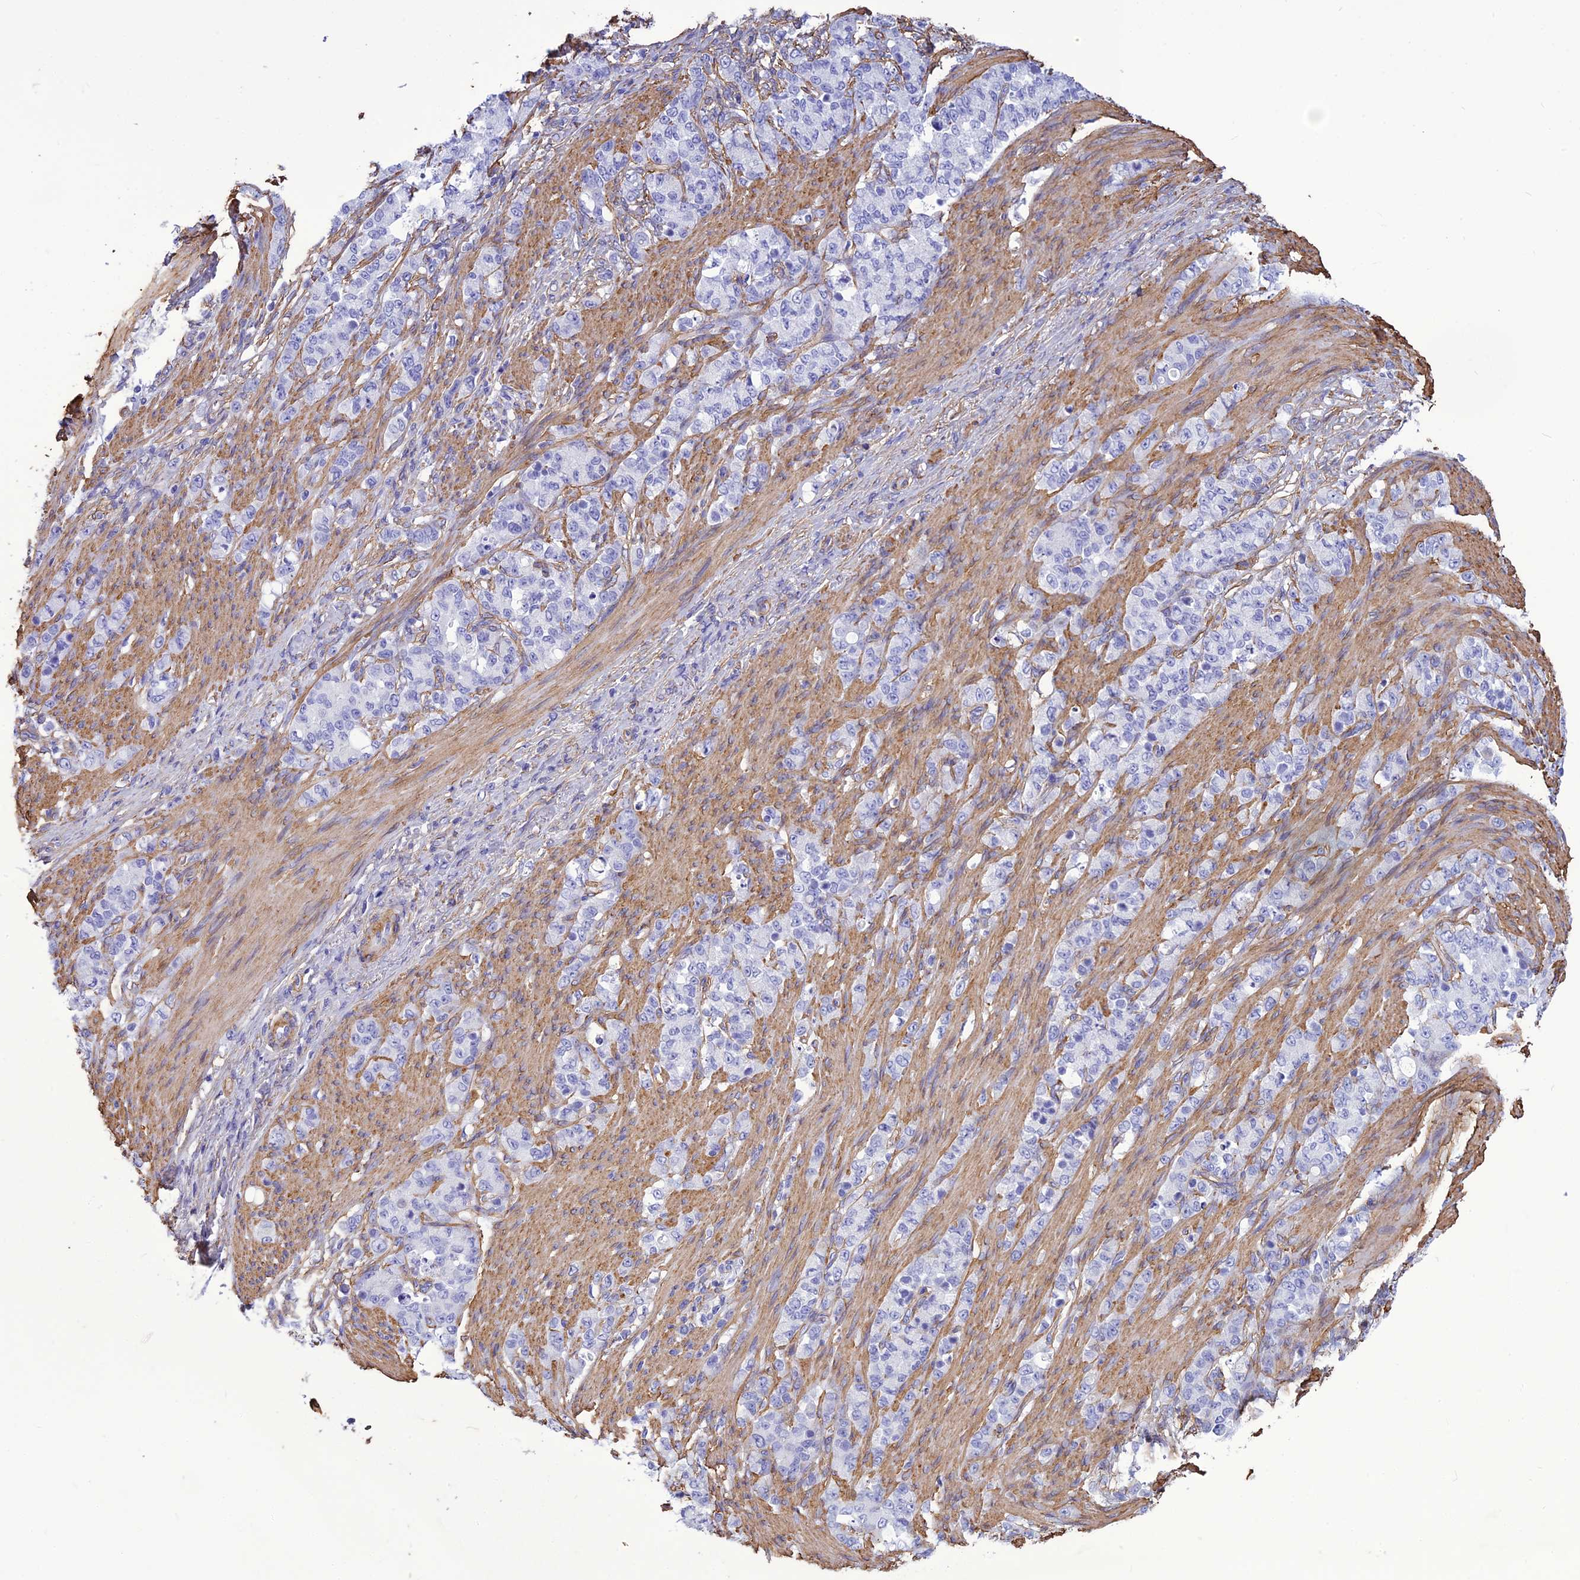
{"staining": {"intensity": "negative", "quantity": "none", "location": "none"}, "tissue": "stomach cancer", "cell_type": "Tumor cells", "image_type": "cancer", "snomed": [{"axis": "morphology", "description": "Adenocarcinoma, NOS"}, {"axis": "topography", "description": "Stomach"}], "caption": "There is no significant staining in tumor cells of stomach cancer (adenocarcinoma). (DAB immunohistochemistry (IHC) with hematoxylin counter stain).", "gene": "NKD1", "patient": {"sex": "female", "age": 79}}